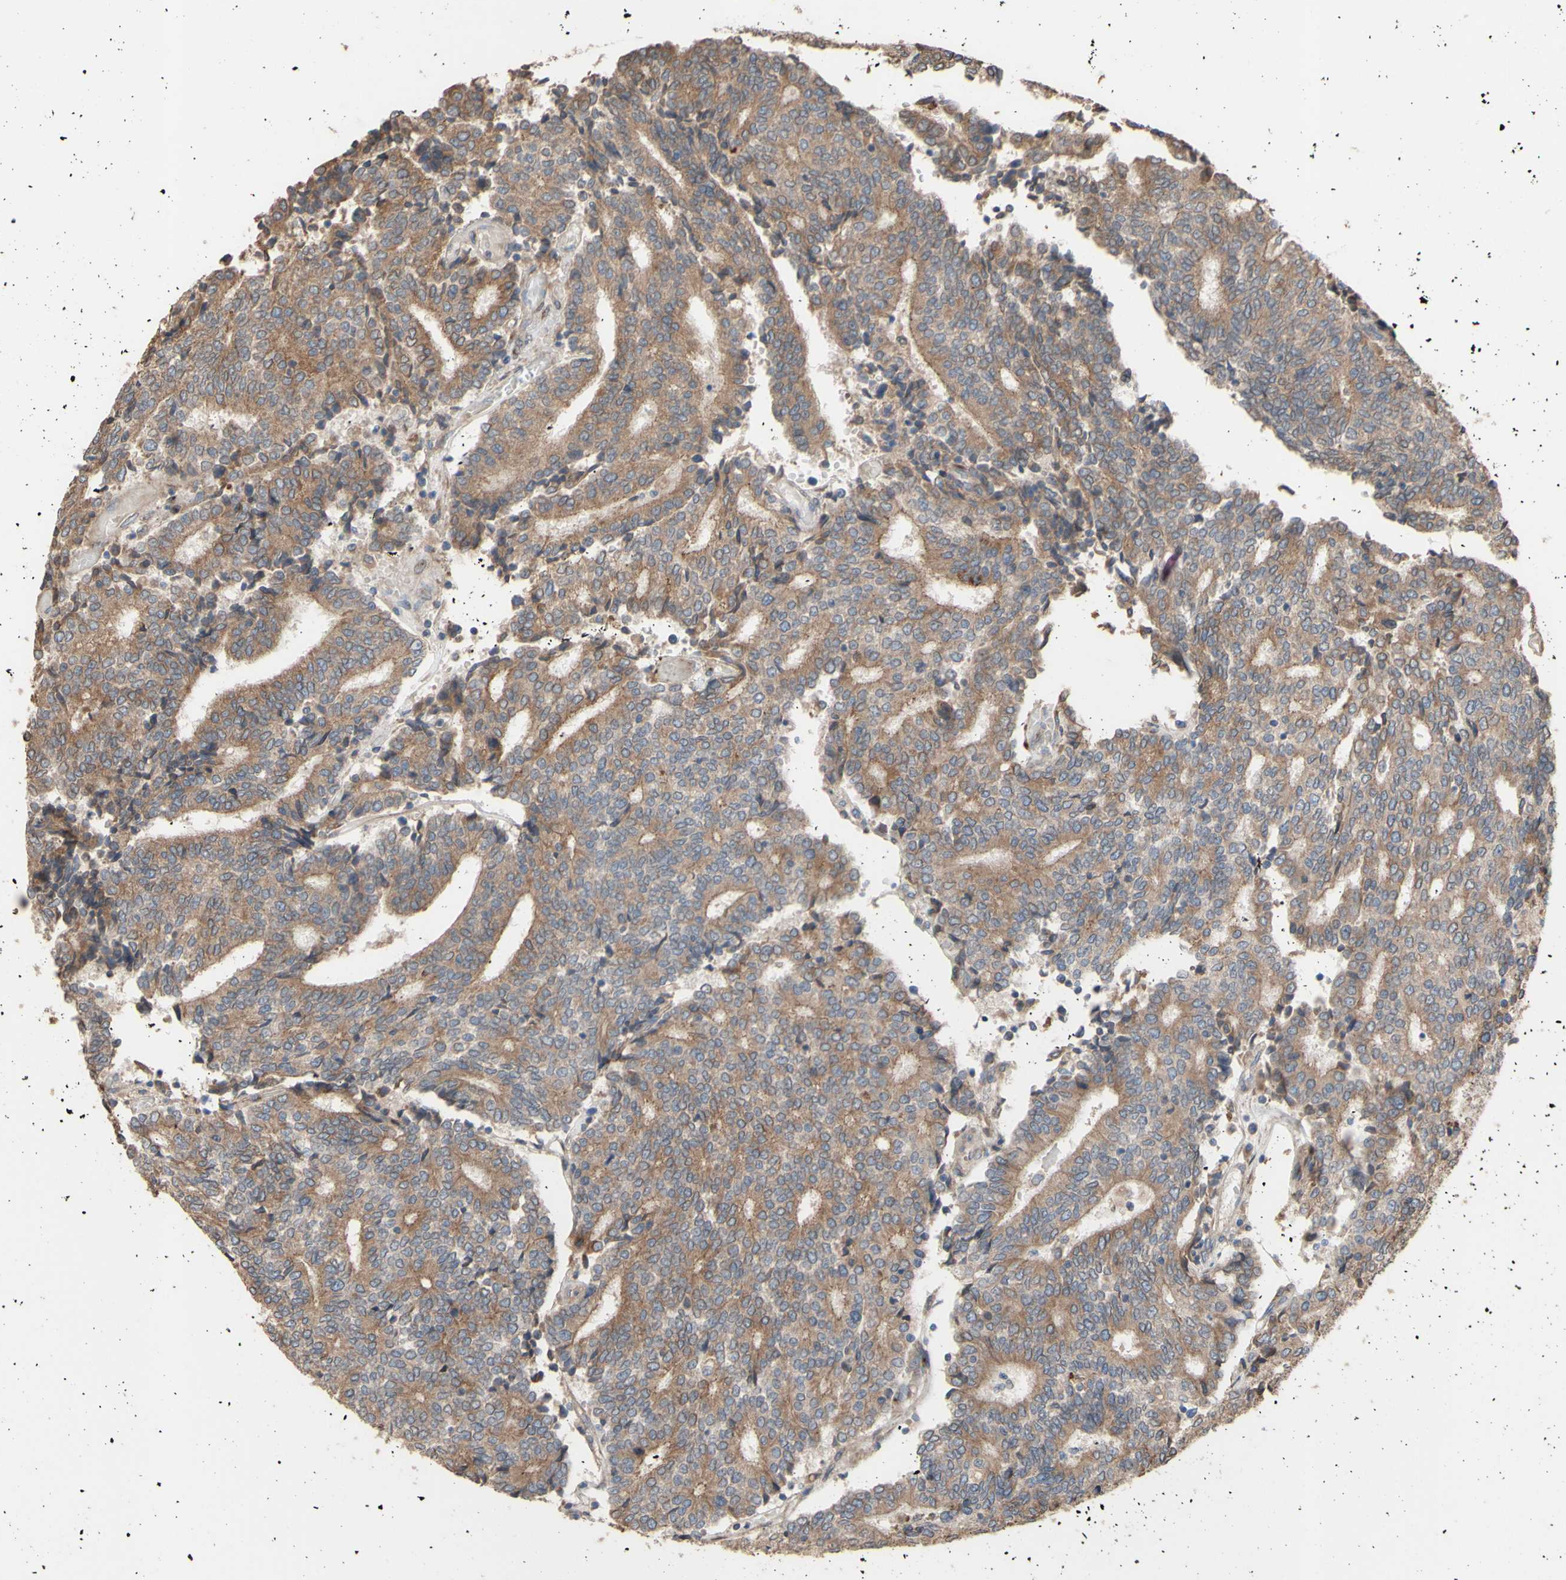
{"staining": {"intensity": "moderate", "quantity": ">75%", "location": "cytoplasmic/membranous"}, "tissue": "prostate cancer", "cell_type": "Tumor cells", "image_type": "cancer", "snomed": [{"axis": "morphology", "description": "Normal tissue, NOS"}, {"axis": "morphology", "description": "Adenocarcinoma, High grade"}, {"axis": "topography", "description": "Prostate"}, {"axis": "topography", "description": "Seminal veicle"}], "caption": "The micrograph exhibits immunohistochemical staining of prostate cancer (high-grade adenocarcinoma). There is moderate cytoplasmic/membranous positivity is appreciated in approximately >75% of tumor cells.", "gene": "NECTIN3", "patient": {"sex": "male", "age": 55}}